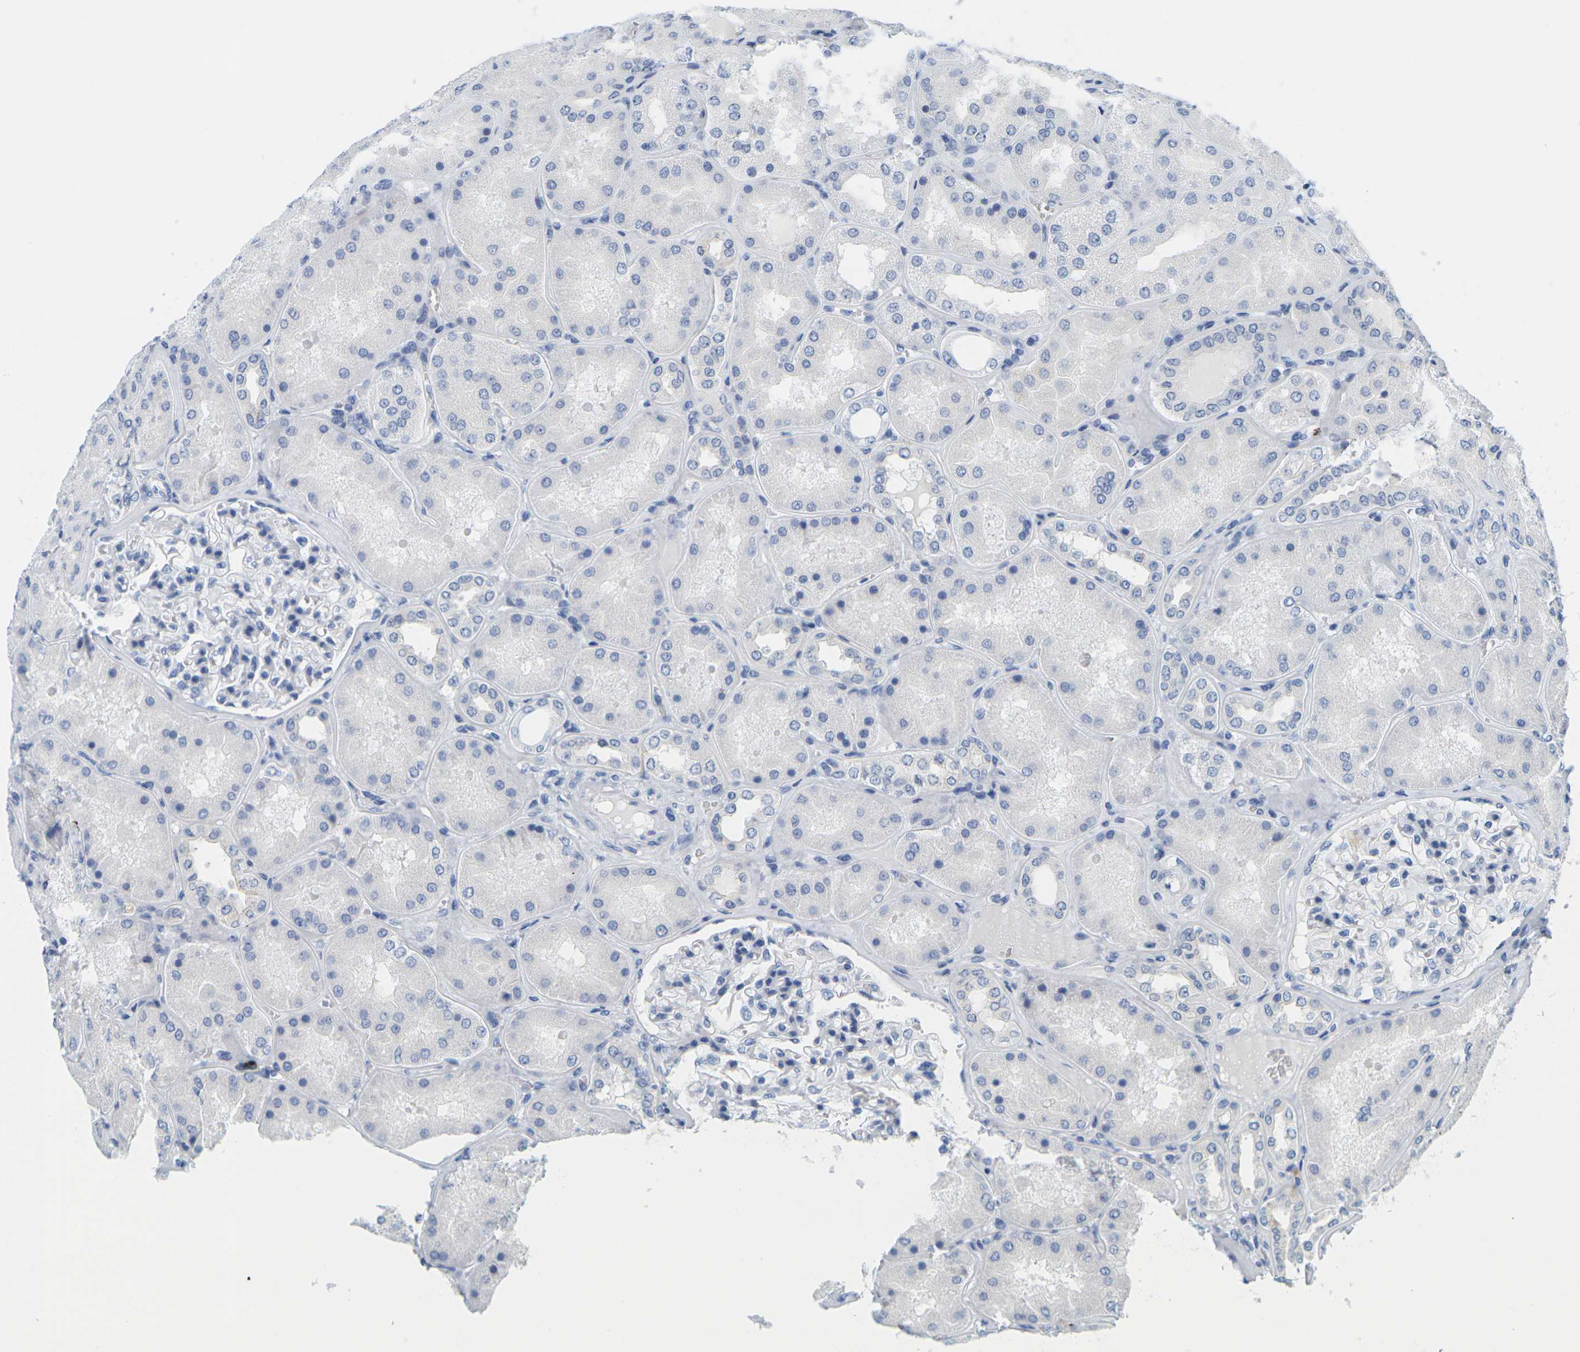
{"staining": {"intensity": "negative", "quantity": "none", "location": "none"}, "tissue": "kidney", "cell_type": "Cells in glomeruli", "image_type": "normal", "snomed": [{"axis": "morphology", "description": "Normal tissue, NOS"}, {"axis": "topography", "description": "Kidney"}], "caption": "Protein analysis of benign kidney demonstrates no significant expression in cells in glomeruli. (DAB (3,3'-diaminobenzidine) immunohistochemistry visualized using brightfield microscopy, high magnification).", "gene": "HLA", "patient": {"sex": "female", "age": 56}}